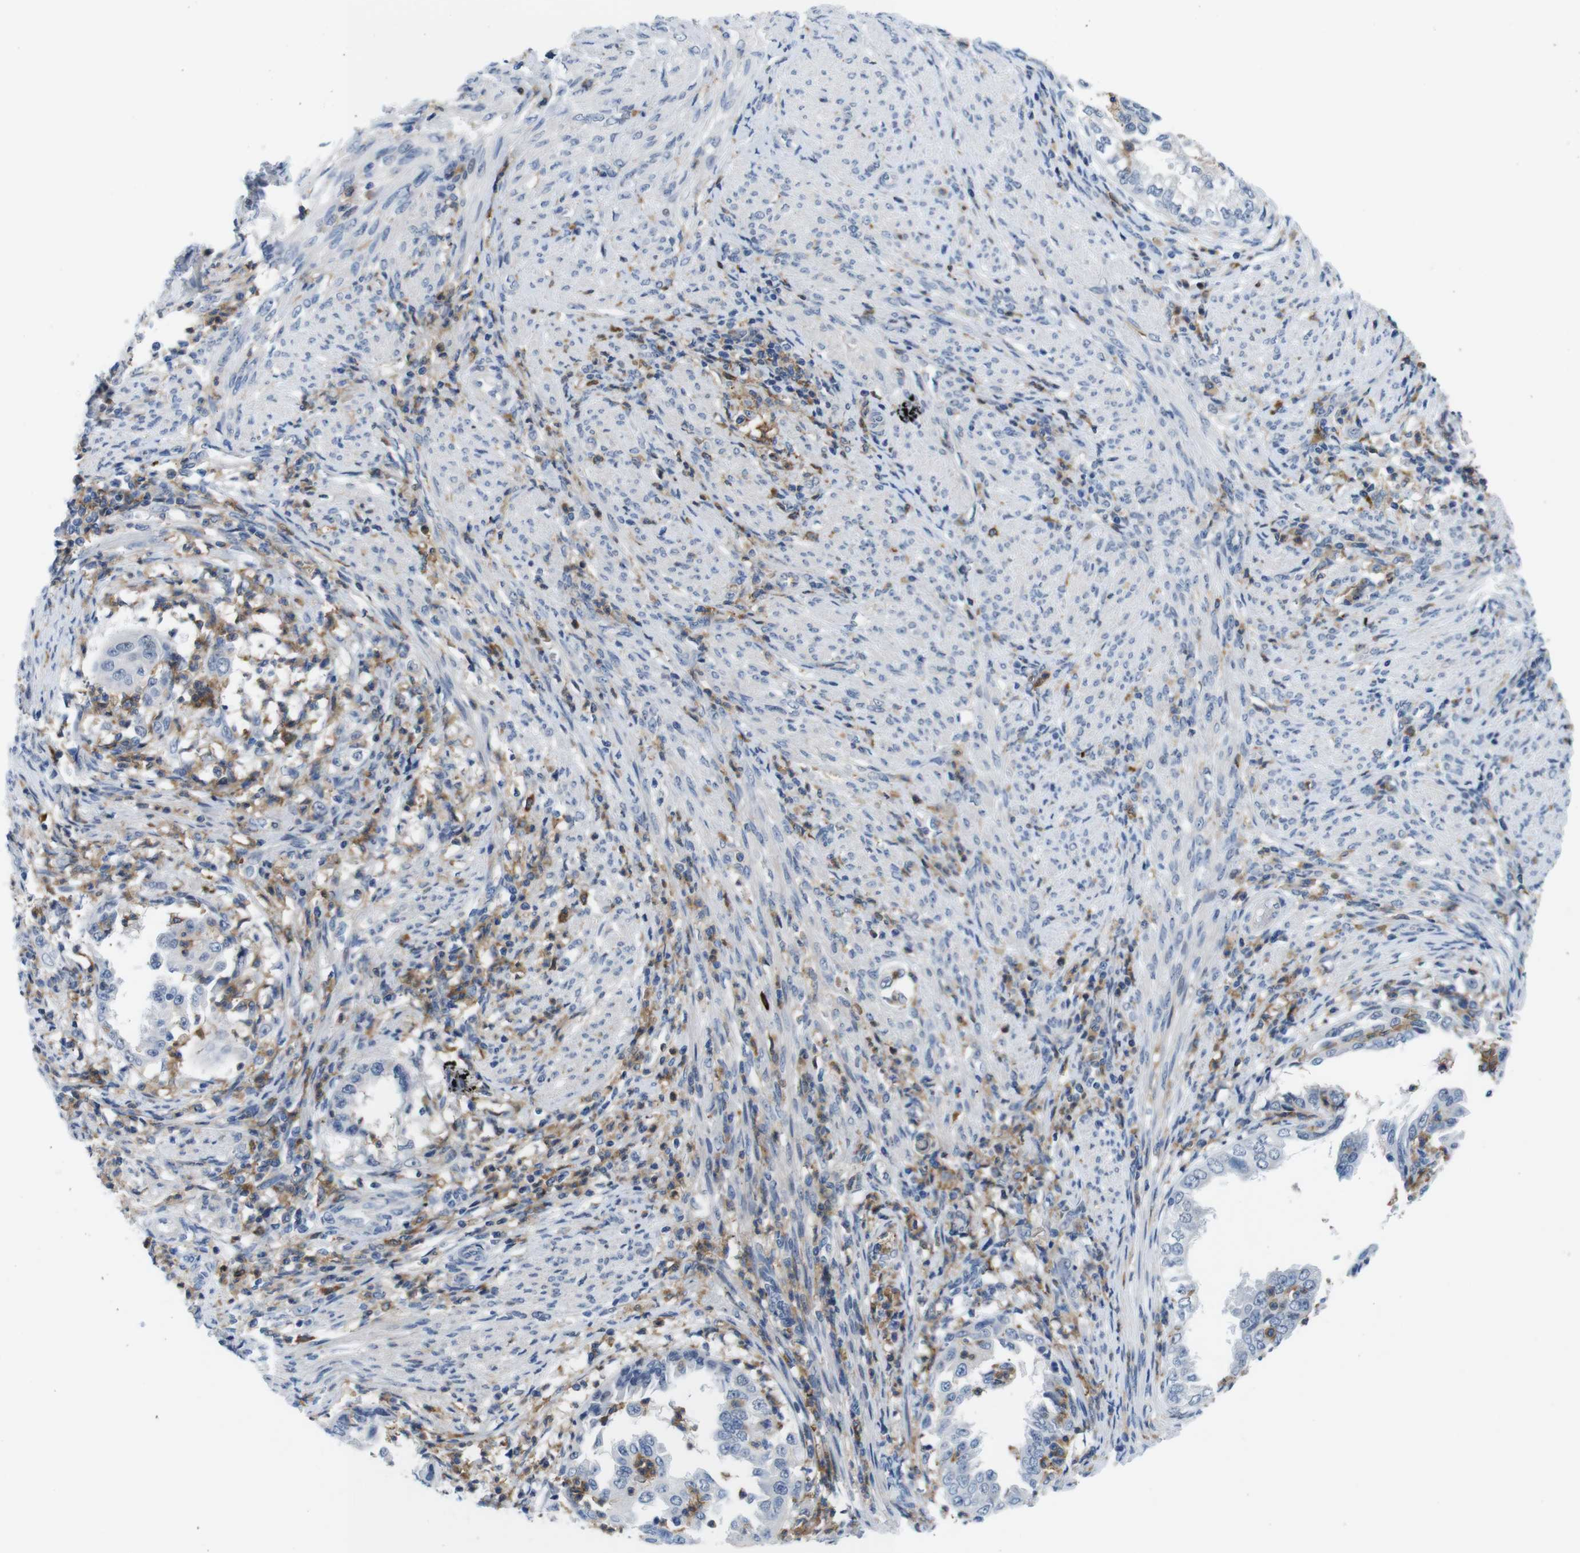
{"staining": {"intensity": "negative", "quantity": "none", "location": "none"}, "tissue": "endometrial cancer", "cell_type": "Tumor cells", "image_type": "cancer", "snomed": [{"axis": "morphology", "description": "Adenocarcinoma, NOS"}, {"axis": "topography", "description": "Endometrium"}], "caption": "High magnification brightfield microscopy of adenocarcinoma (endometrial) stained with DAB (3,3'-diaminobenzidine) (brown) and counterstained with hematoxylin (blue): tumor cells show no significant expression.", "gene": "CD300C", "patient": {"sex": "female", "age": 85}}